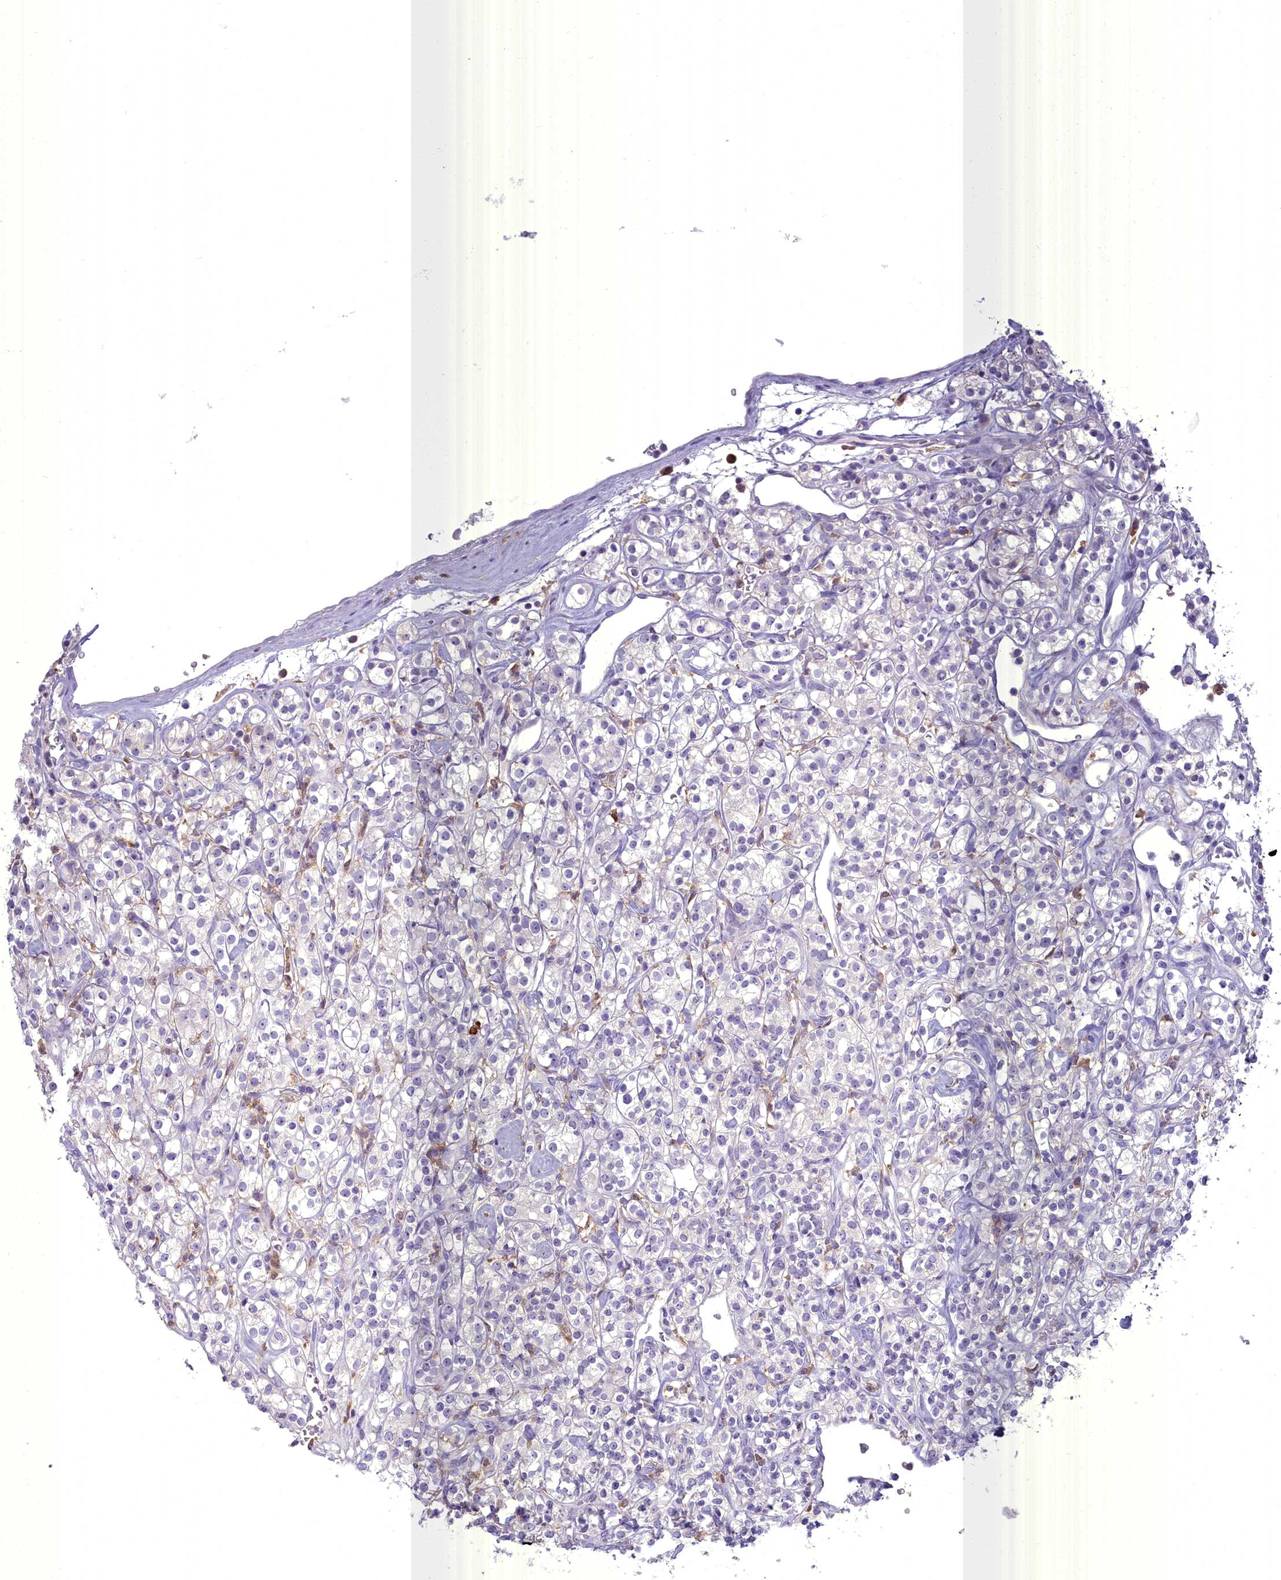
{"staining": {"intensity": "negative", "quantity": "none", "location": "none"}, "tissue": "renal cancer", "cell_type": "Tumor cells", "image_type": "cancer", "snomed": [{"axis": "morphology", "description": "Adenocarcinoma, NOS"}, {"axis": "topography", "description": "Kidney"}], "caption": "This is an immunohistochemistry micrograph of renal cancer. There is no staining in tumor cells.", "gene": "BLNK", "patient": {"sex": "male", "age": 77}}